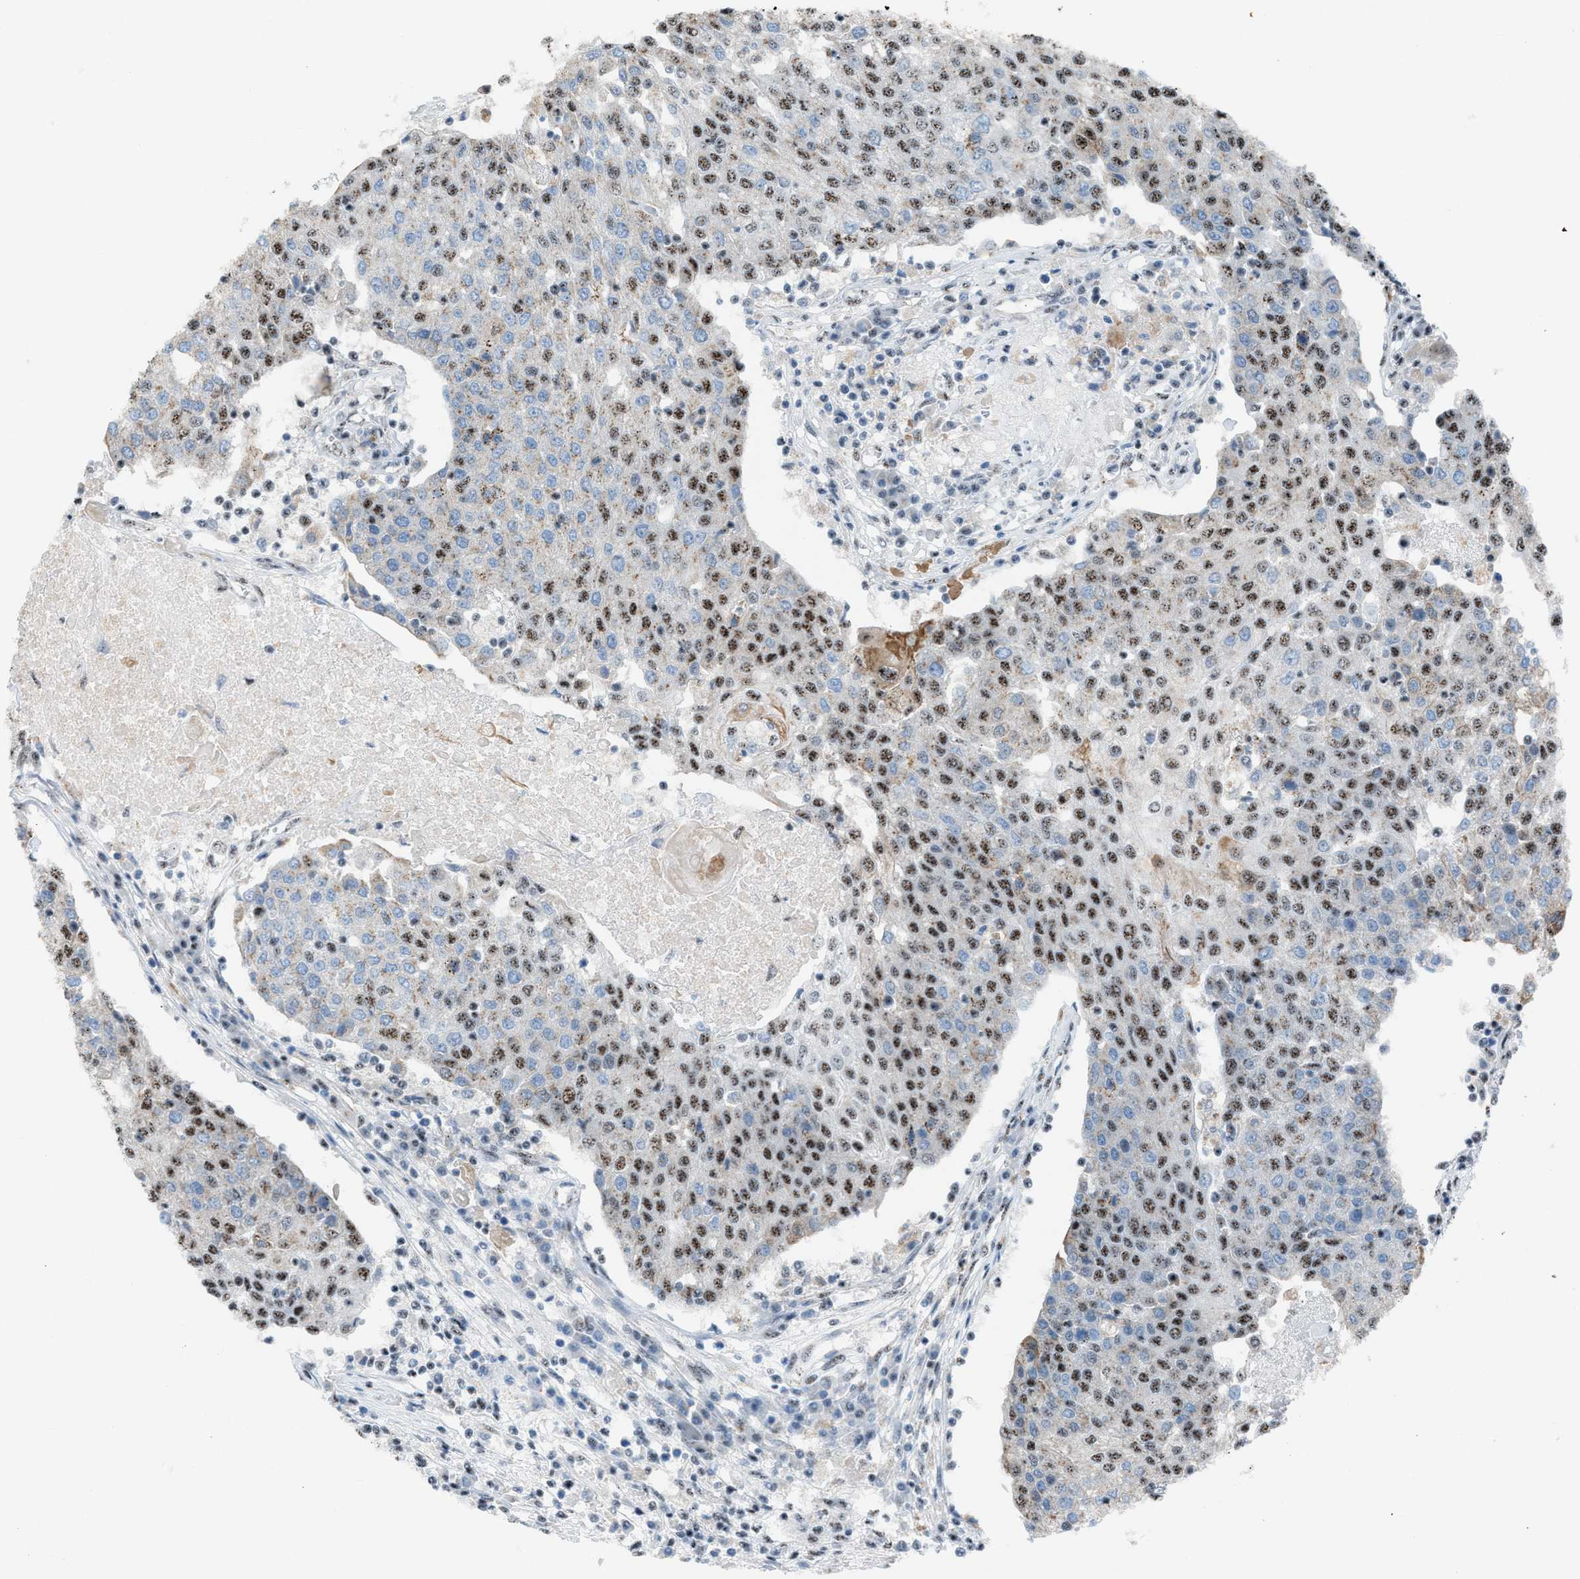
{"staining": {"intensity": "moderate", "quantity": "25%-75%", "location": "nuclear"}, "tissue": "urothelial cancer", "cell_type": "Tumor cells", "image_type": "cancer", "snomed": [{"axis": "morphology", "description": "Urothelial carcinoma, High grade"}, {"axis": "topography", "description": "Urinary bladder"}], "caption": "Immunohistochemical staining of human urothelial cancer exhibits moderate nuclear protein staining in about 25%-75% of tumor cells.", "gene": "CENPP", "patient": {"sex": "female", "age": 85}}